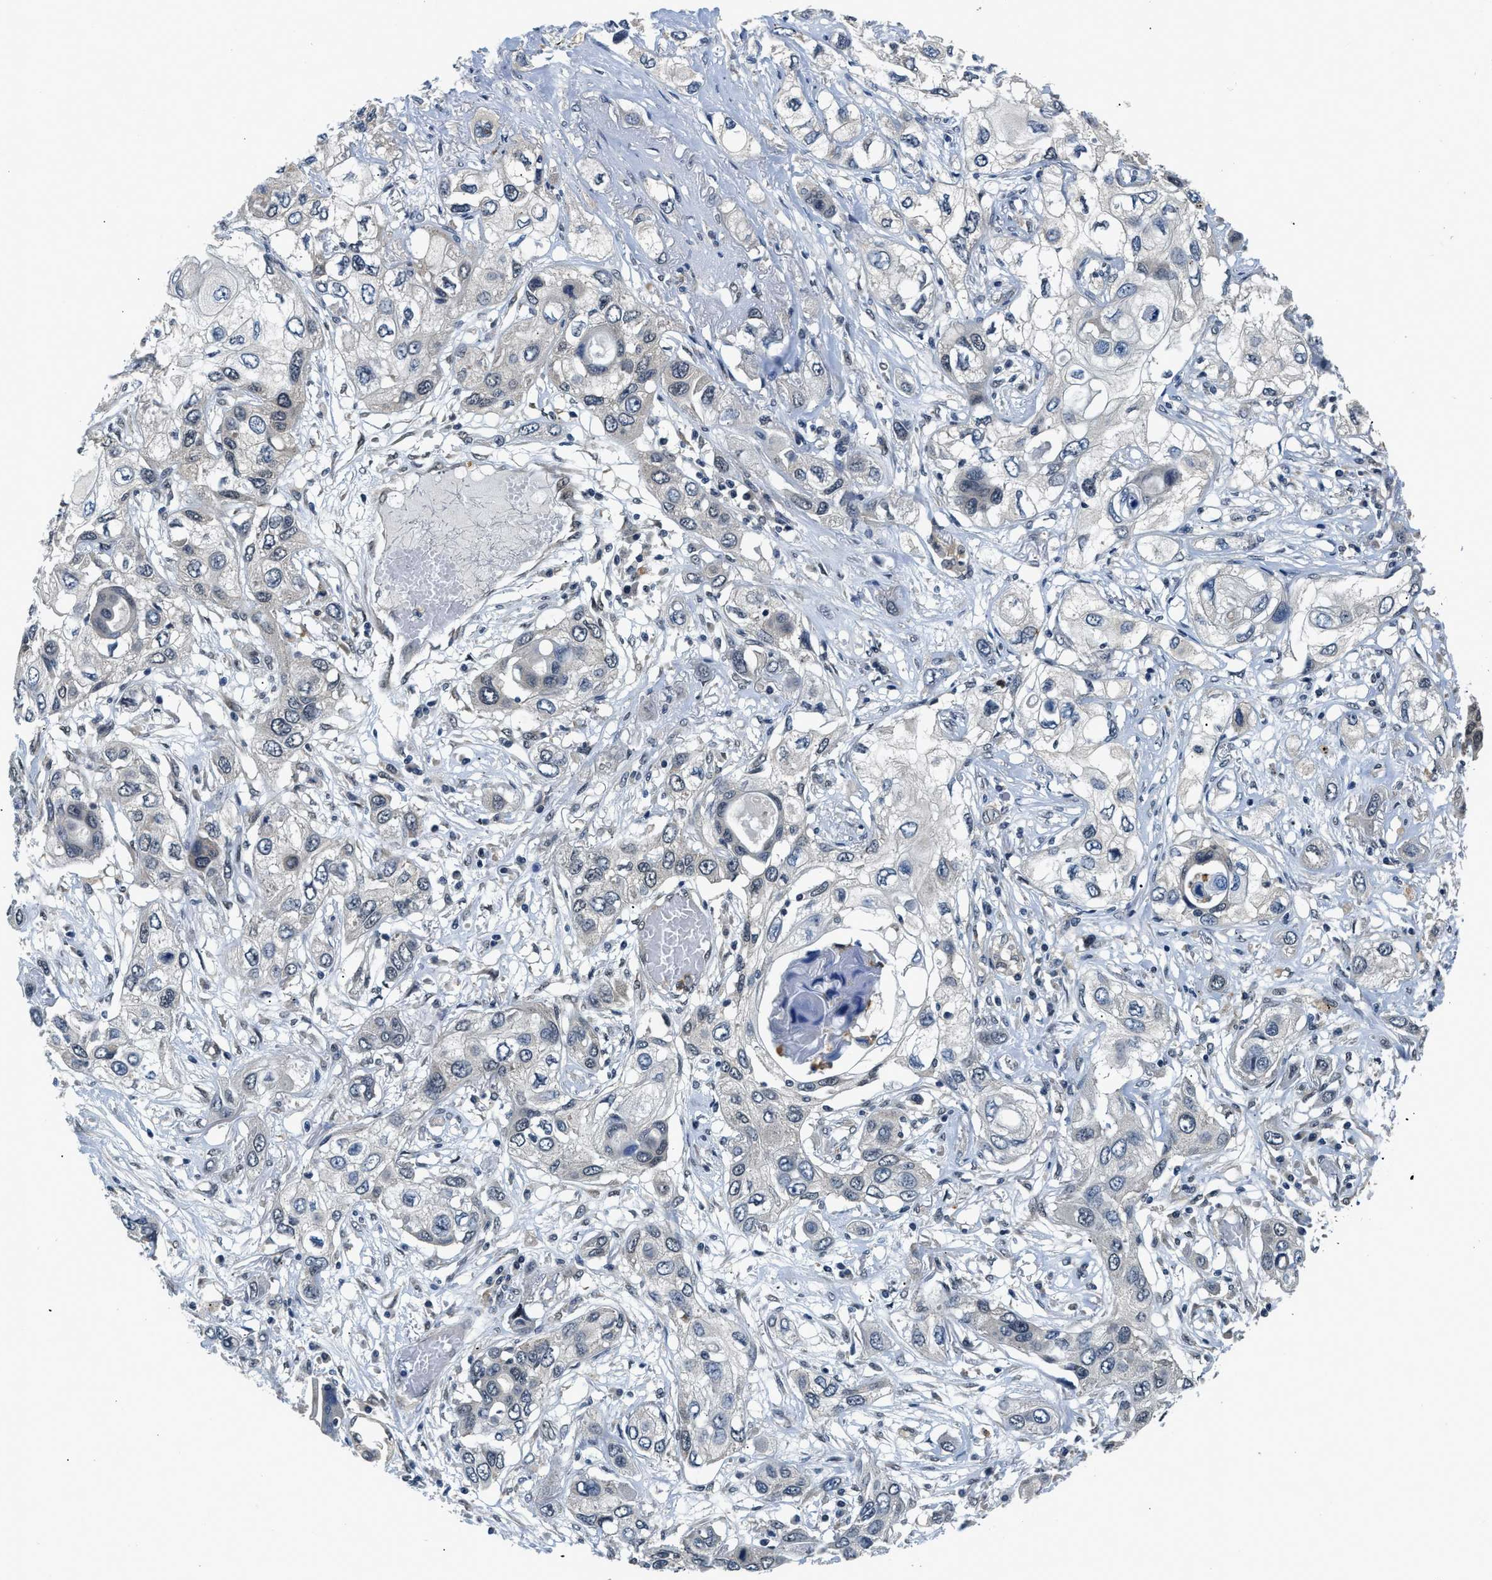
{"staining": {"intensity": "negative", "quantity": "none", "location": "none"}, "tissue": "lung cancer", "cell_type": "Tumor cells", "image_type": "cancer", "snomed": [{"axis": "morphology", "description": "Squamous cell carcinoma, NOS"}, {"axis": "topography", "description": "Lung"}], "caption": "Tumor cells are negative for brown protein staining in lung squamous cell carcinoma. (Brightfield microscopy of DAB (3,3'-diaminobenzidine) immunohistochemistry (IHC) at high magnification).", "gene": "SMAD4", "patient": {"sex": "male", "age": 71}}